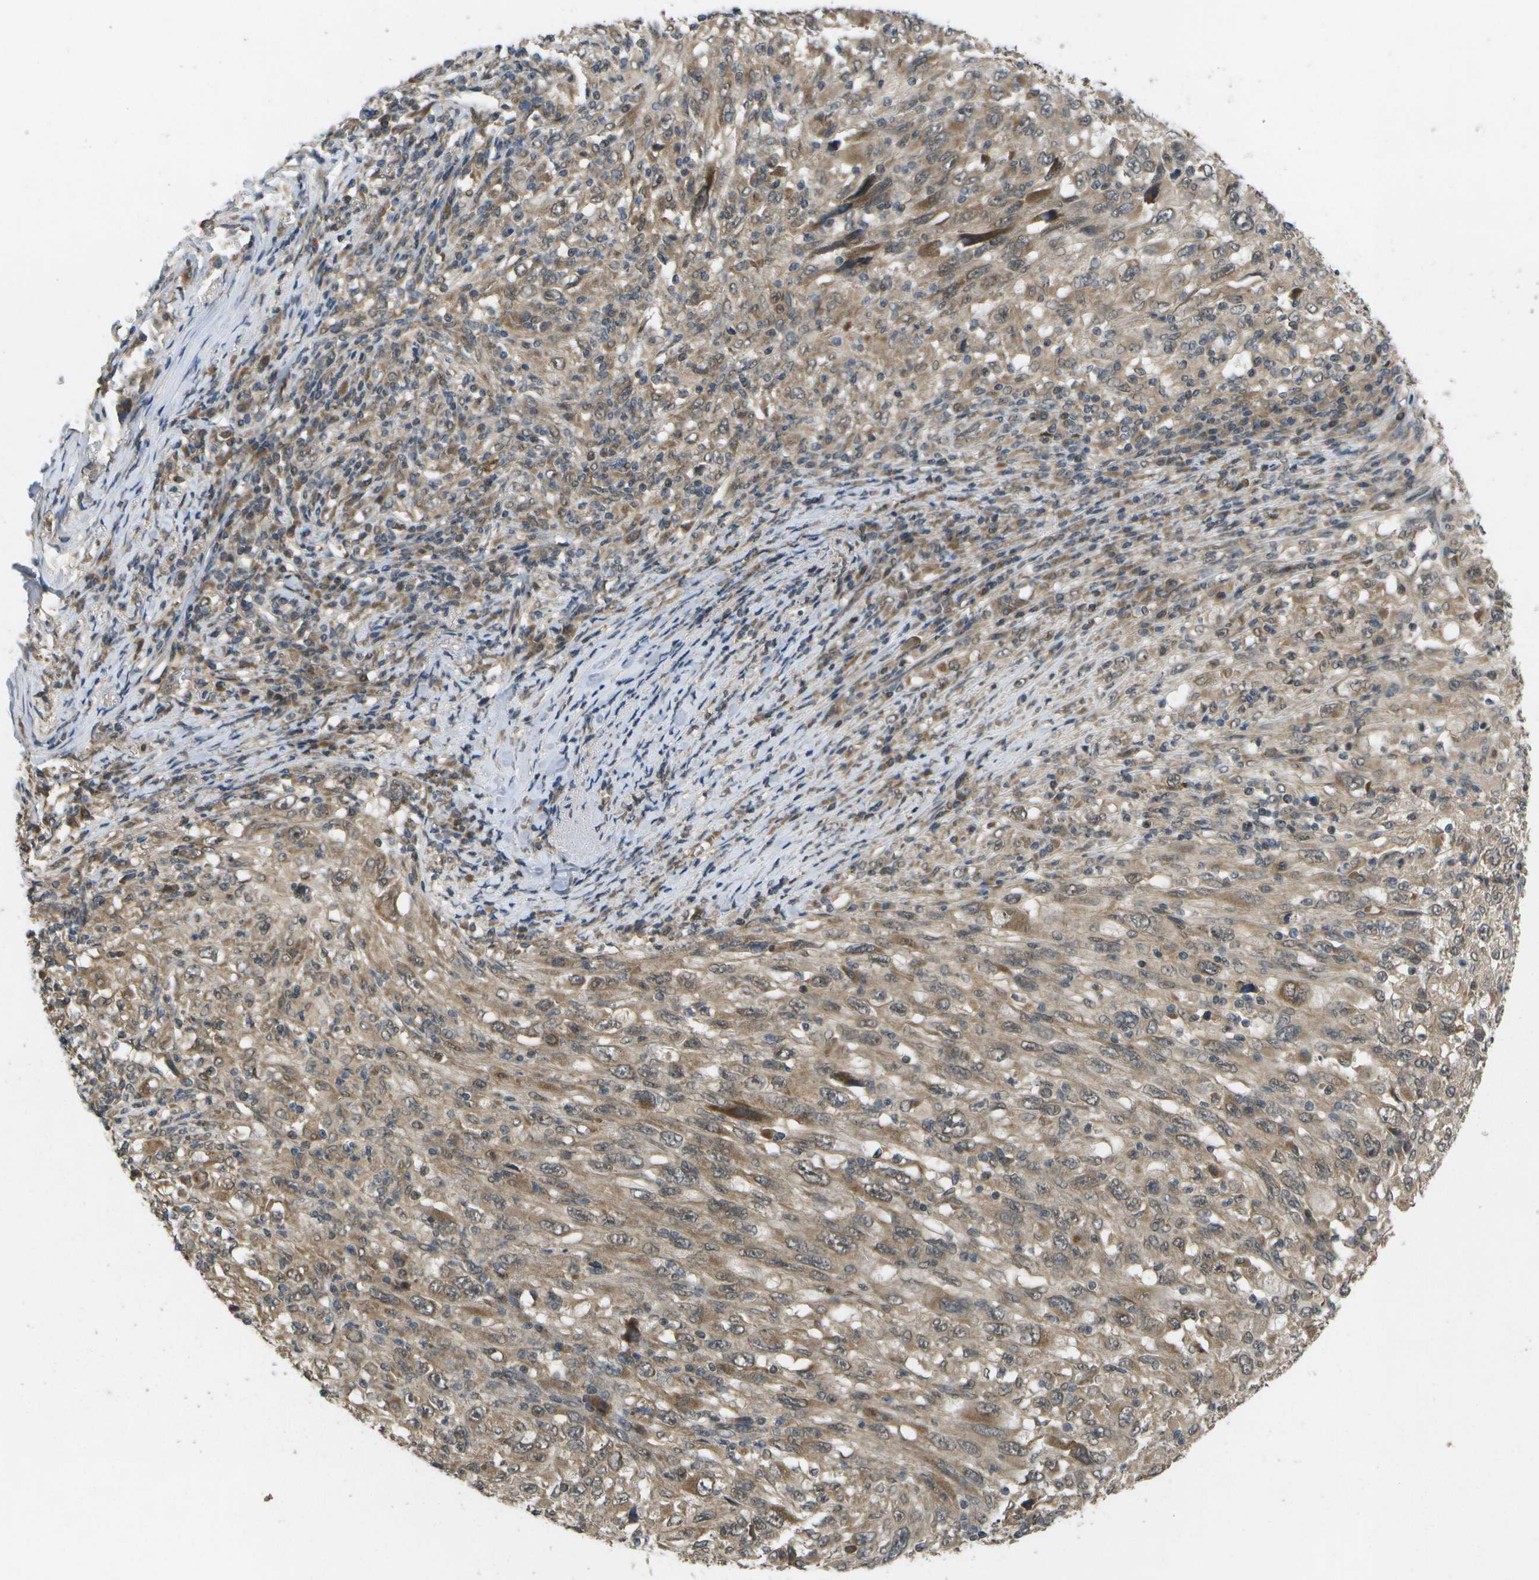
{"staining": {"intensity": "moderate", "quantity": ">75%", "location": "cytoplasmic/membranous,nuclear"}, "tissue": "melanoma", "cell_type": "Tumor cells", "image_type": "cancer", "snomed": [{"axis": "morphology", "description": "Malignant melanoma, Metastatic site"}, {"axis": "topography", "description": "Skin"}], "caption": "Immunohistochemistry (IHC) (DAB (3,3'-diaminobenzidine)) staining of human malignant melanoma (metastatic site) exhibits moderate cytoplasmic/membranous and nuclear protein expression in about >75% of tumor cells.", "gene": "ALAS1", "patient": {"sex": "female", "age": 56}}